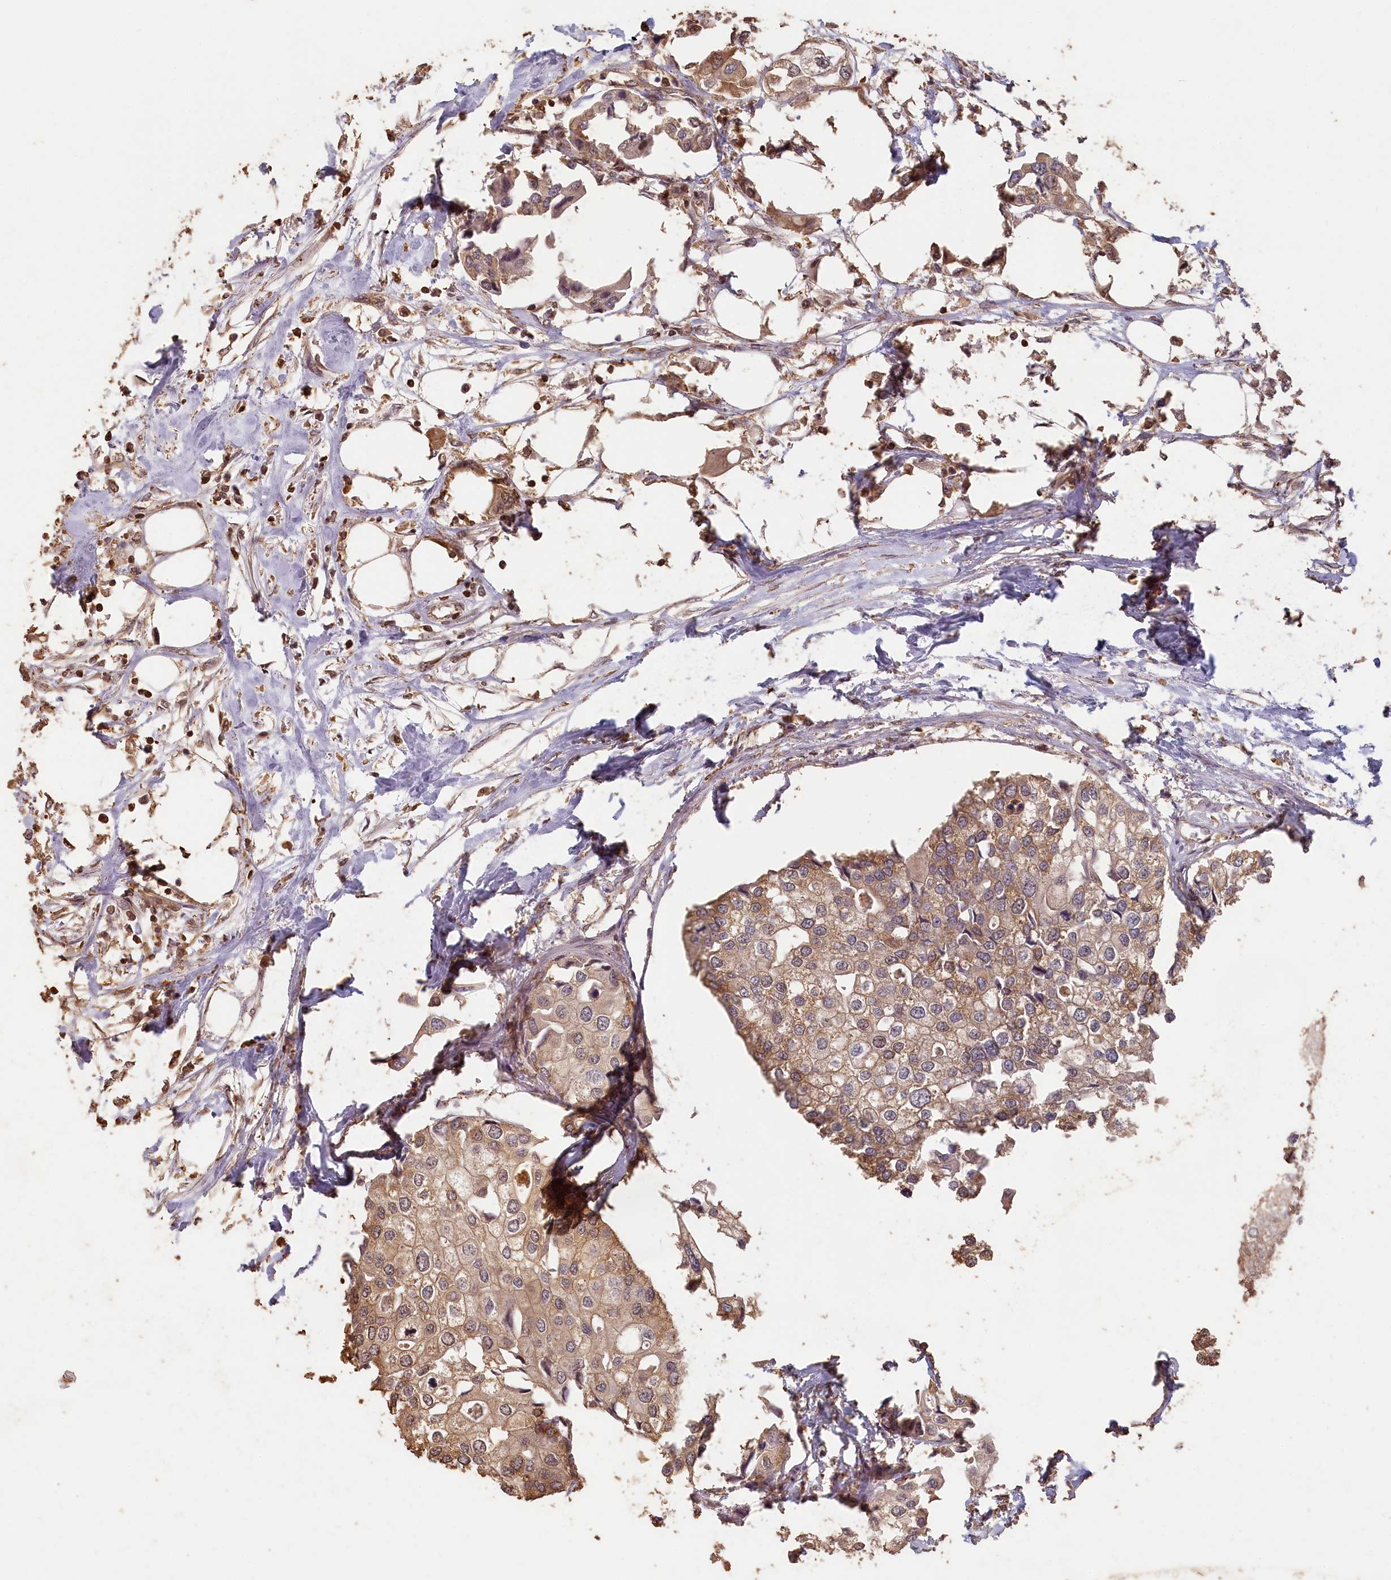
{"staining": {"intensity": "weak", "quantity": ">75%", "location": "cytoplasmic/membranous"}, "tissue": "urothelial cancer", "cell_type": "Tumor cells", "image_type": "cancer", "snomed": [{"axis": "morphology", "description": "Urothelial carcinoma, High grade"}, {"axis": "topography", "description": "Urinary bladder"}], "caption": "Tumor cells show weak cytoplasmic/membranous staining in approximately >75% of cells in urothelial cancer. (Stains: DAB (3,3'-diaminobenzidine) in brown, nuclei in blue, Microscopy: brightfield microscopy at high magnification).", "gene": "MADD", "patient": {"sex": "male", "age": 64}}